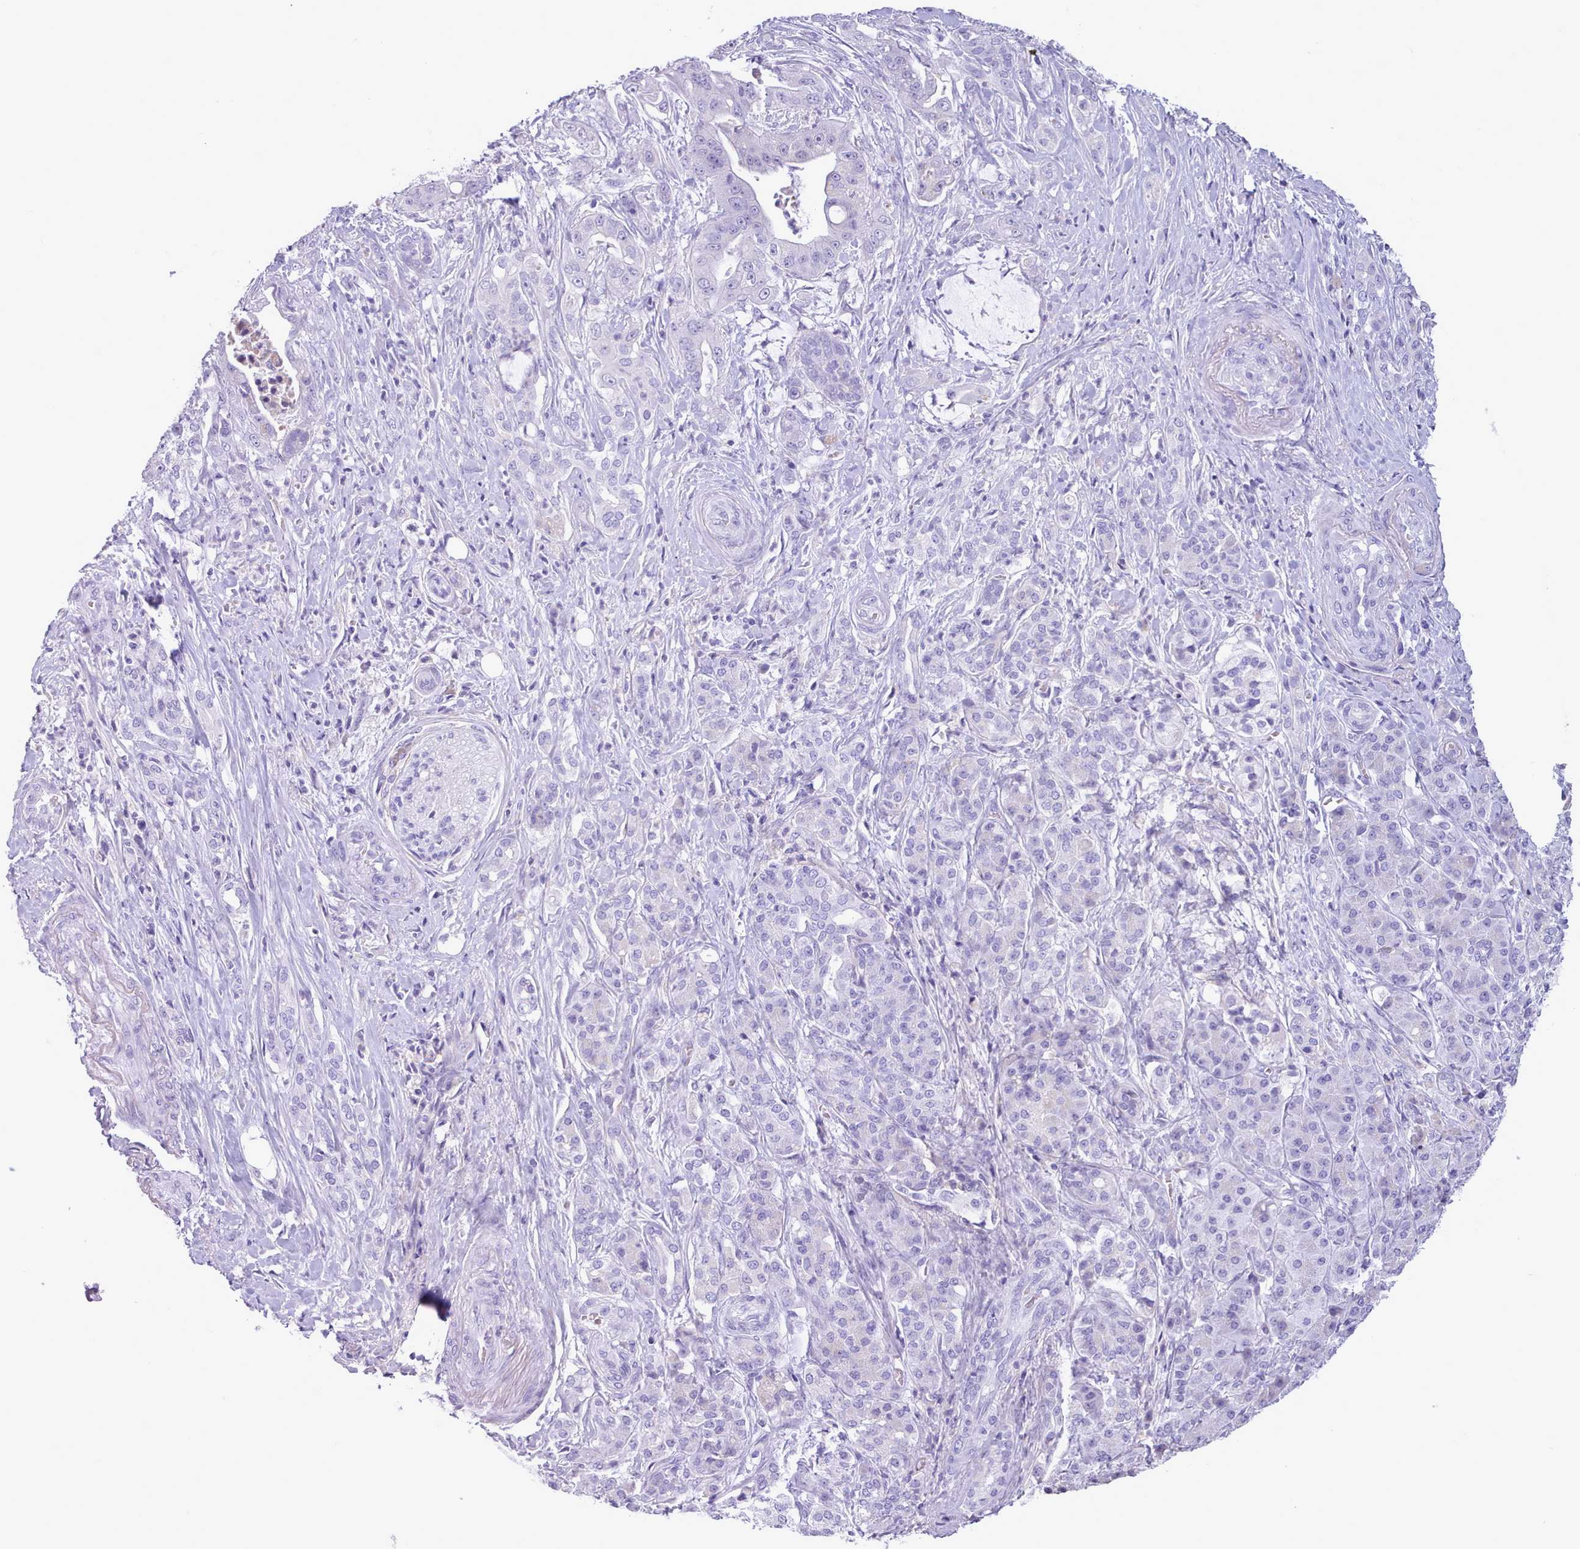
{"staining": {"intensity": "negative", "quantity": "none", "location": "none"}, "tissue": "pancreatic cancer", "cell_type": "Tumor cells", "image_type": "cancer", "snomed": [{"axis": "morphology", "description": "Adenocarcinoma, NOS"}, {"axis": "topography", "description": "Pancreas"}], "caption": "Pancreatic cancer (adenocarcinoma) was stained to show a protein in brown. There is no significant expression in tumor cells.", "gene": "CYP2A13", "patient": {"sex": "male", "age": 57}}